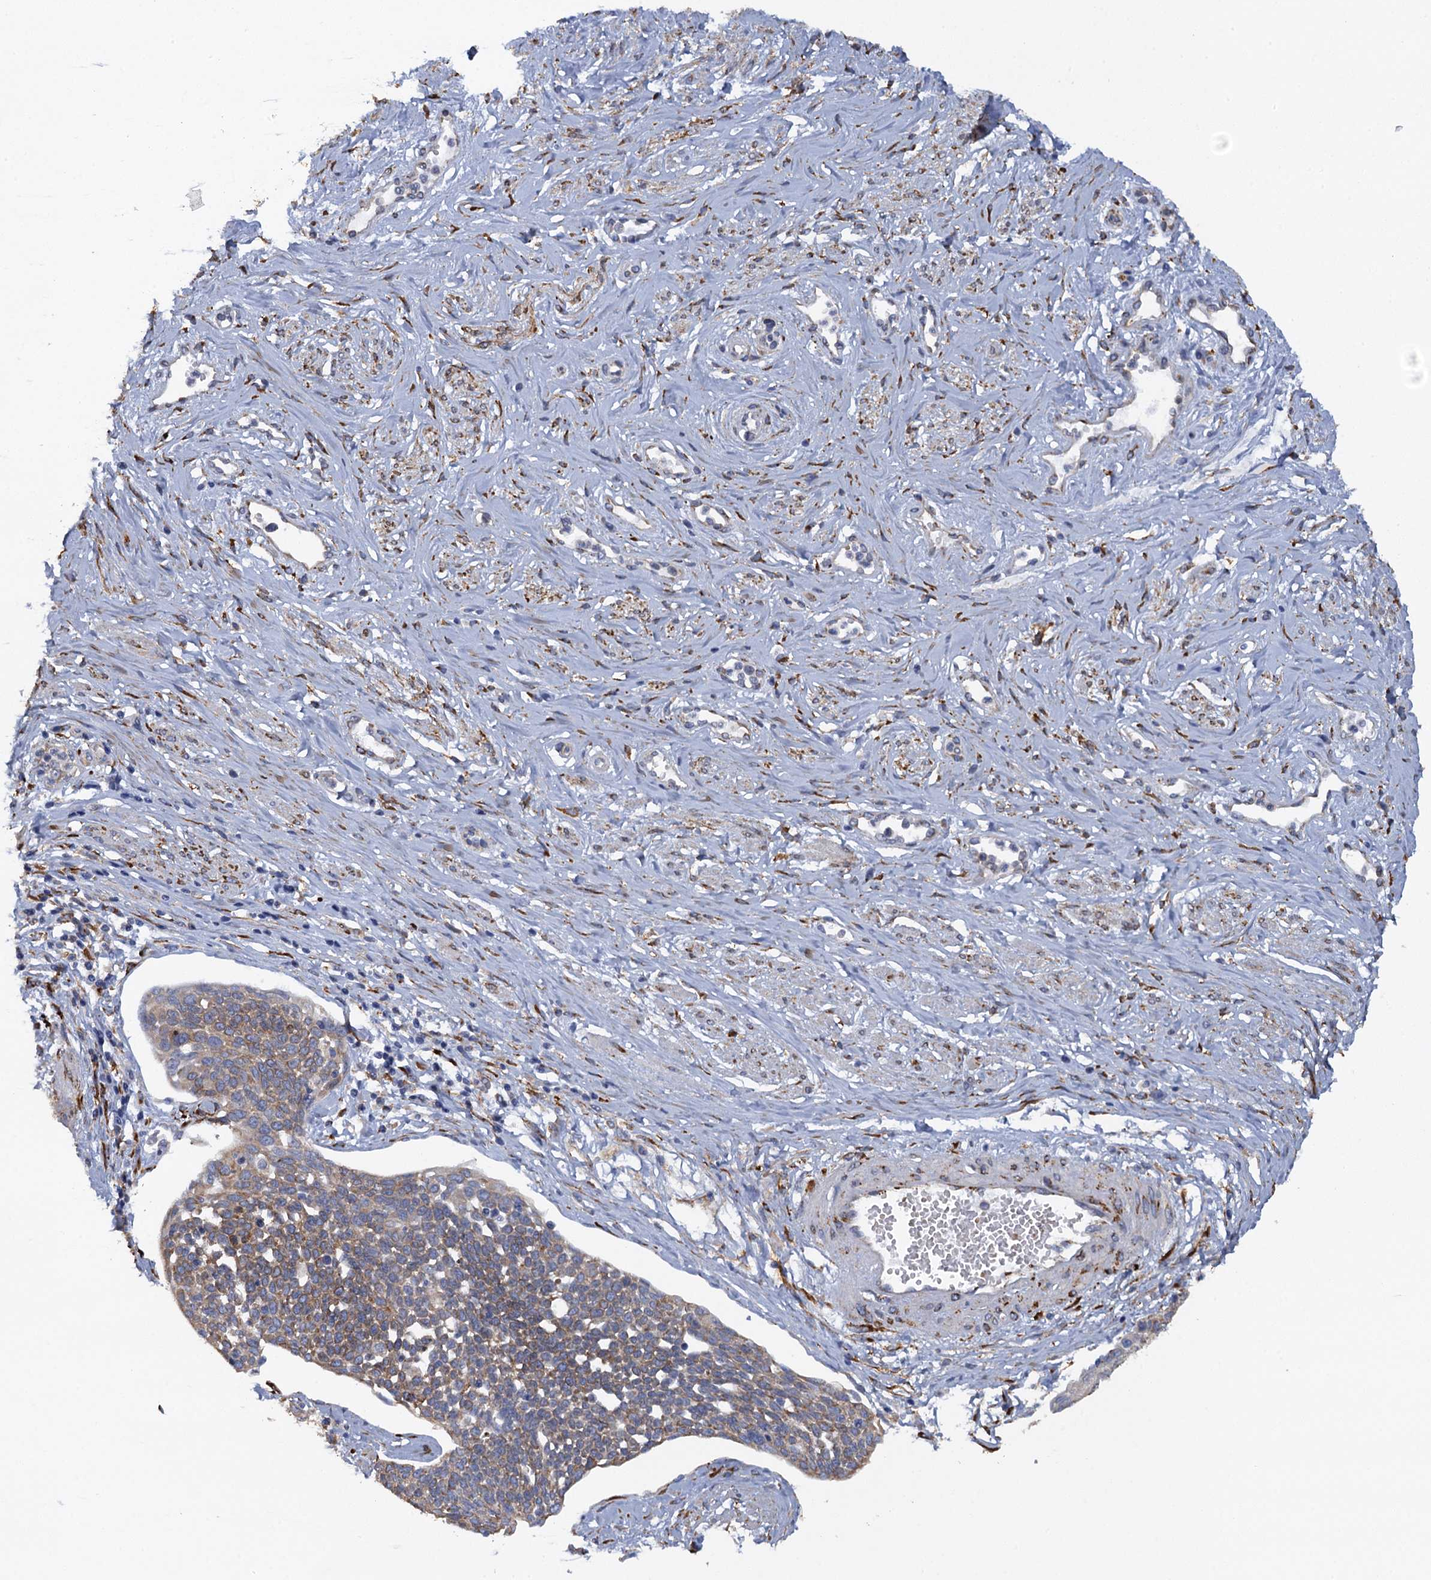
{"staining": {"intensity": "moderate", "quantity": "25%-75%", "location": "cytoplasmic/membranous"}, "tissue": "cervical cancer", "cell_type": "Tumor cells", "image_type": "cancer", "snomed": [{"axis": "morphology", "description": "Squamous cell carcinoma, NOS"}, {"axis": "topography", "description": "Cervix"}], "caption": "DAB (3,3'-diaminobenzidine) immunohistochemical staining of cervical squamous cell carcinoma displays moderate cytoplasmic/membranous protein positivity in about 25%-75% of tumor cells. Nuclei are stained in blue.", "gene": "POGLUT3", "patient": {"sex": "female", "age": 34}}